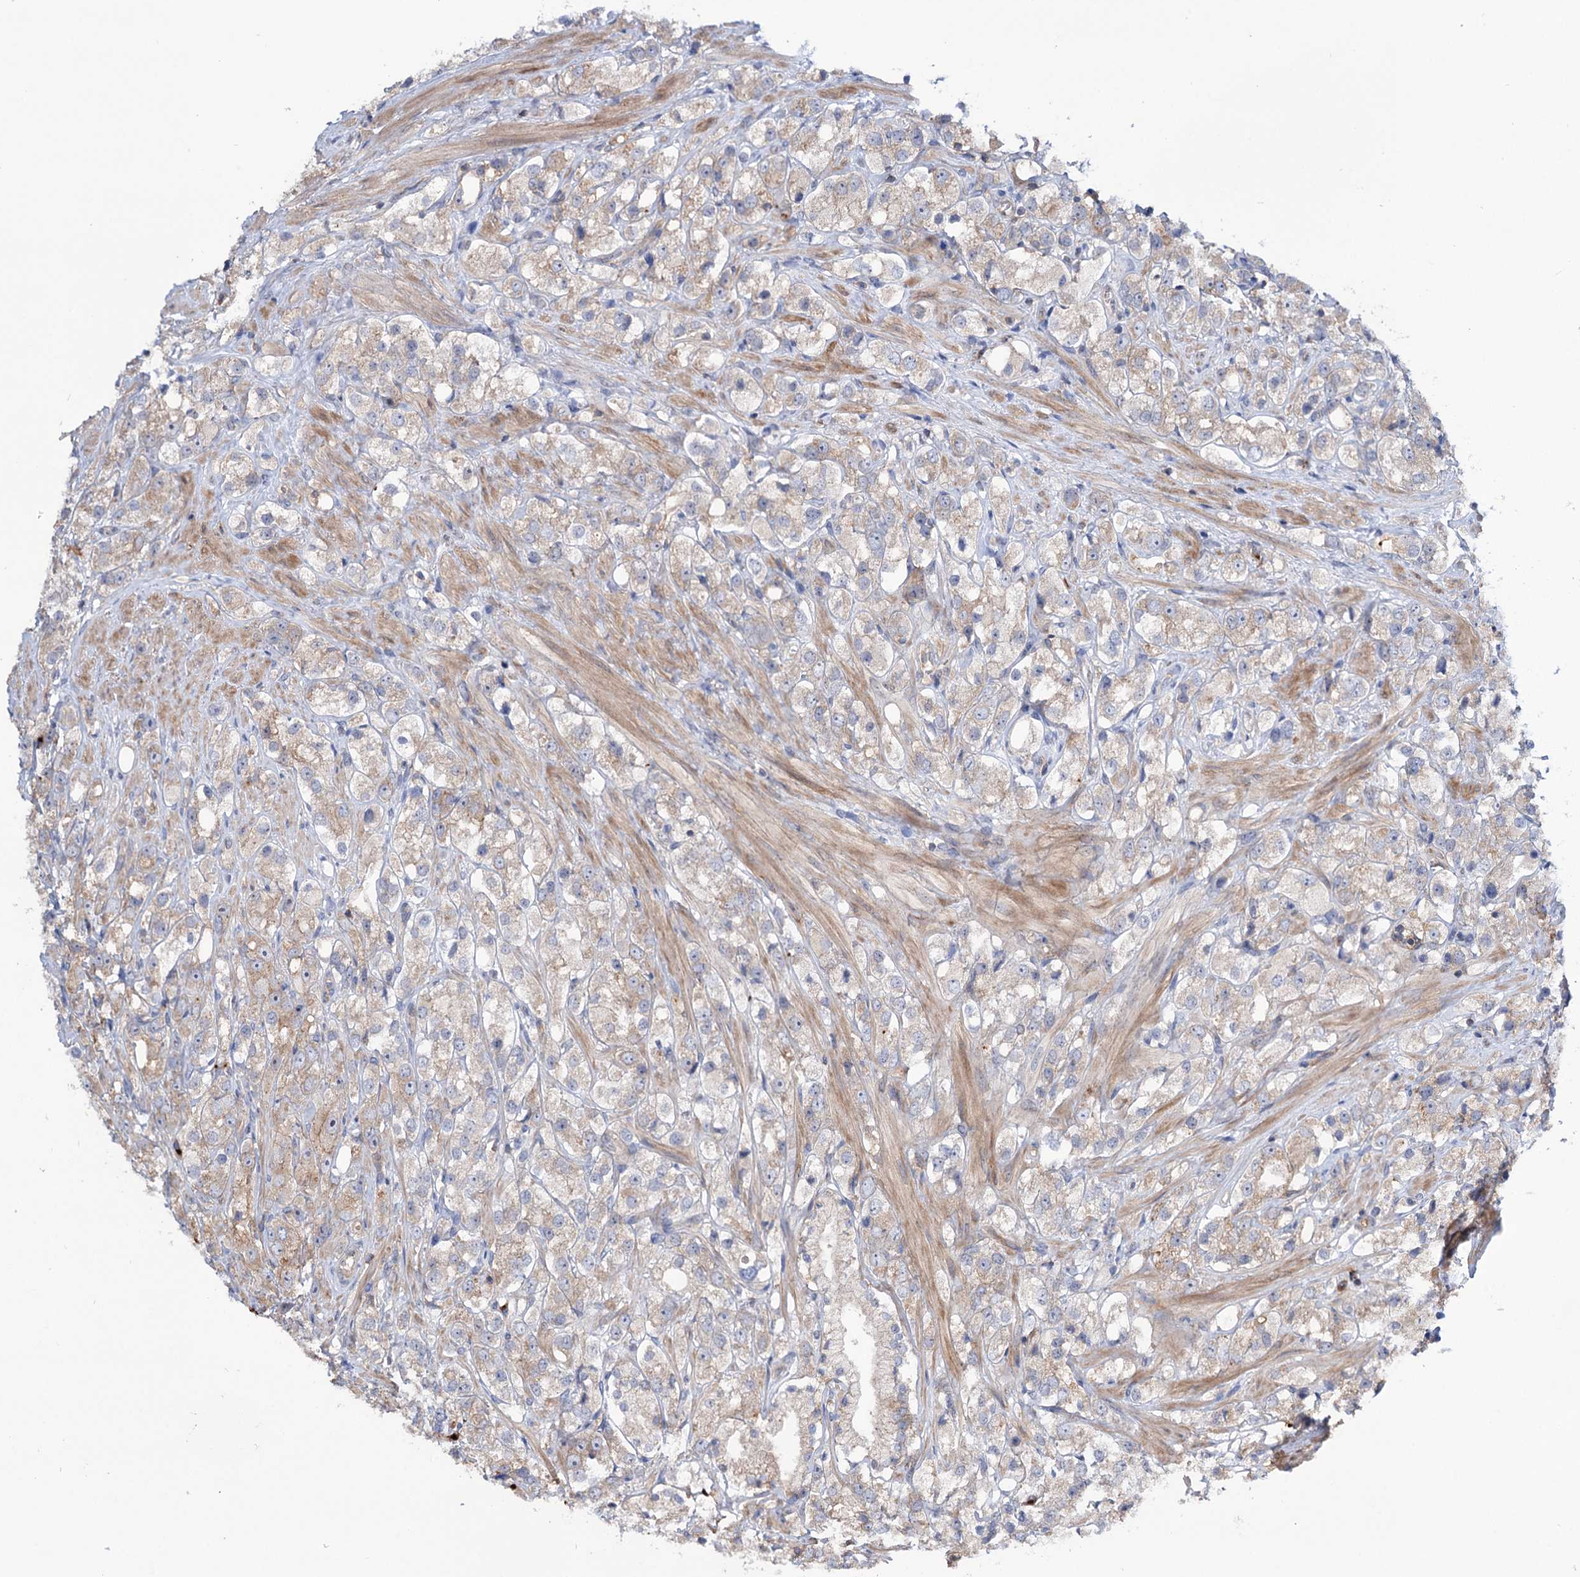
{"staining": {"intensity": "moderate", "quantity": ">75%", "location": "cytoplasmic/membranous"}, "tissue": "prostate cancer", "cell_type": "Tumor cells", "image_type": "cancer", "snomed": [{"axis": "morphology", "description": "Adenocarcinoma, NOS"}, {"axis": "topography", "description": "Prostate"}], "caption": "IHC photomicrograph of human adenocarcinoma (prostate) stained for a protein (brown), which demonstrates medium levels of moderate cytoplasmic/membranous expression in approximately >75% of tumor cells.", "gene": "SEC24A", "patient": {"sex": "male", "age": 79}}